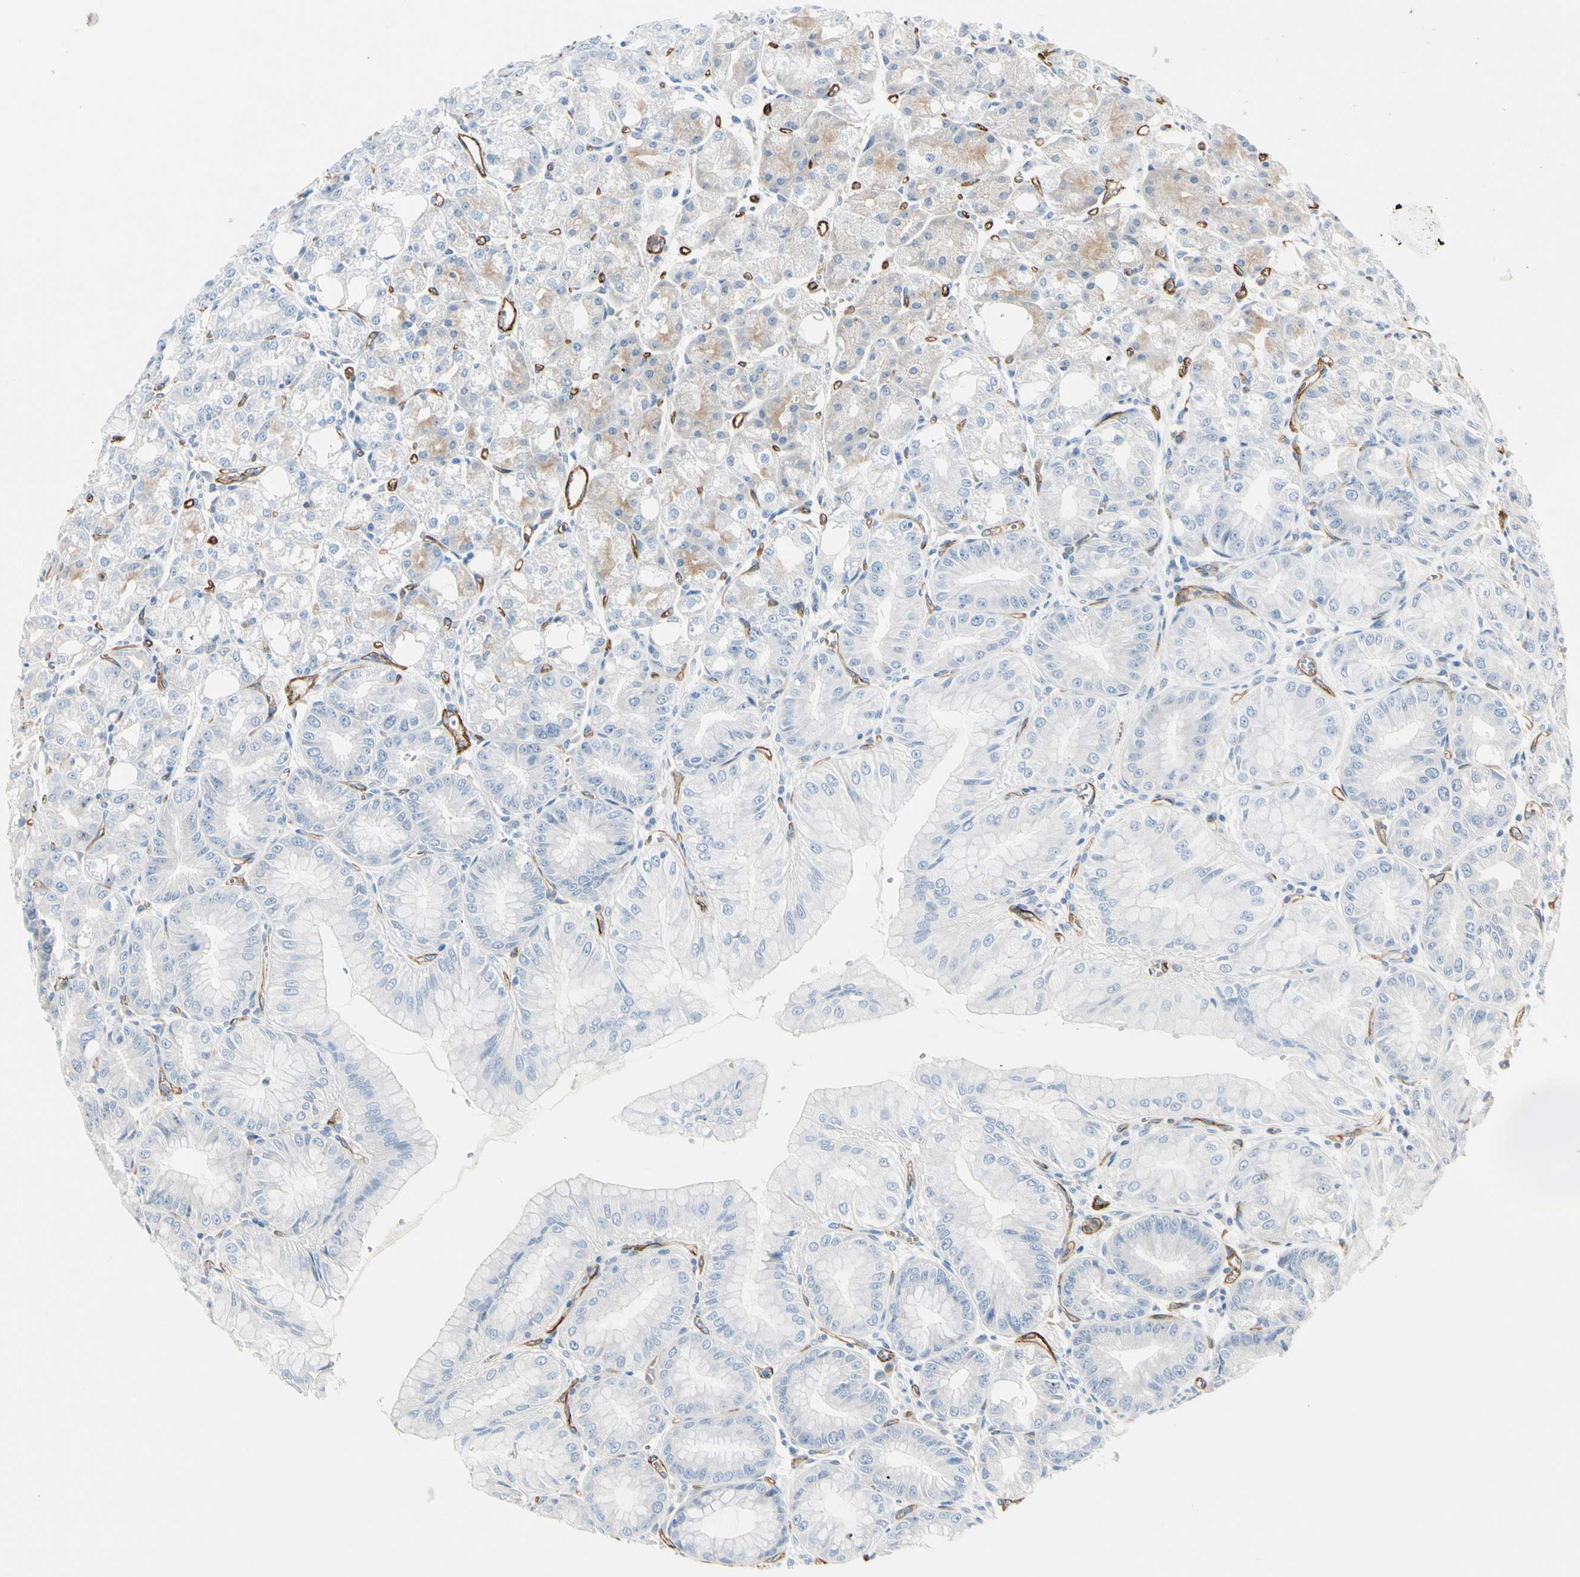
{"staining": {"intensity": "weak", "quantity": "<25%", "location": "cytoplasmic/membranous"}, "tissue": "stomach", "cell_type": "Glandular cells", "image_type": "normal", "snomed": [{"axis": "morphology", "description": "Normal tissue, NOS"}, {"axis": "topography", "description": "Stomach, lower"}], "caption": "Histopathology image shows no significant protein staining in glandular cells of unremarkable stomach. (DAB (3,3'-diaminobenzidine) immunohistochemistry (IHC) with hematoxylin counter stain).", "gene": "CD93", "patient": {"sex": "male", "age": 71}}